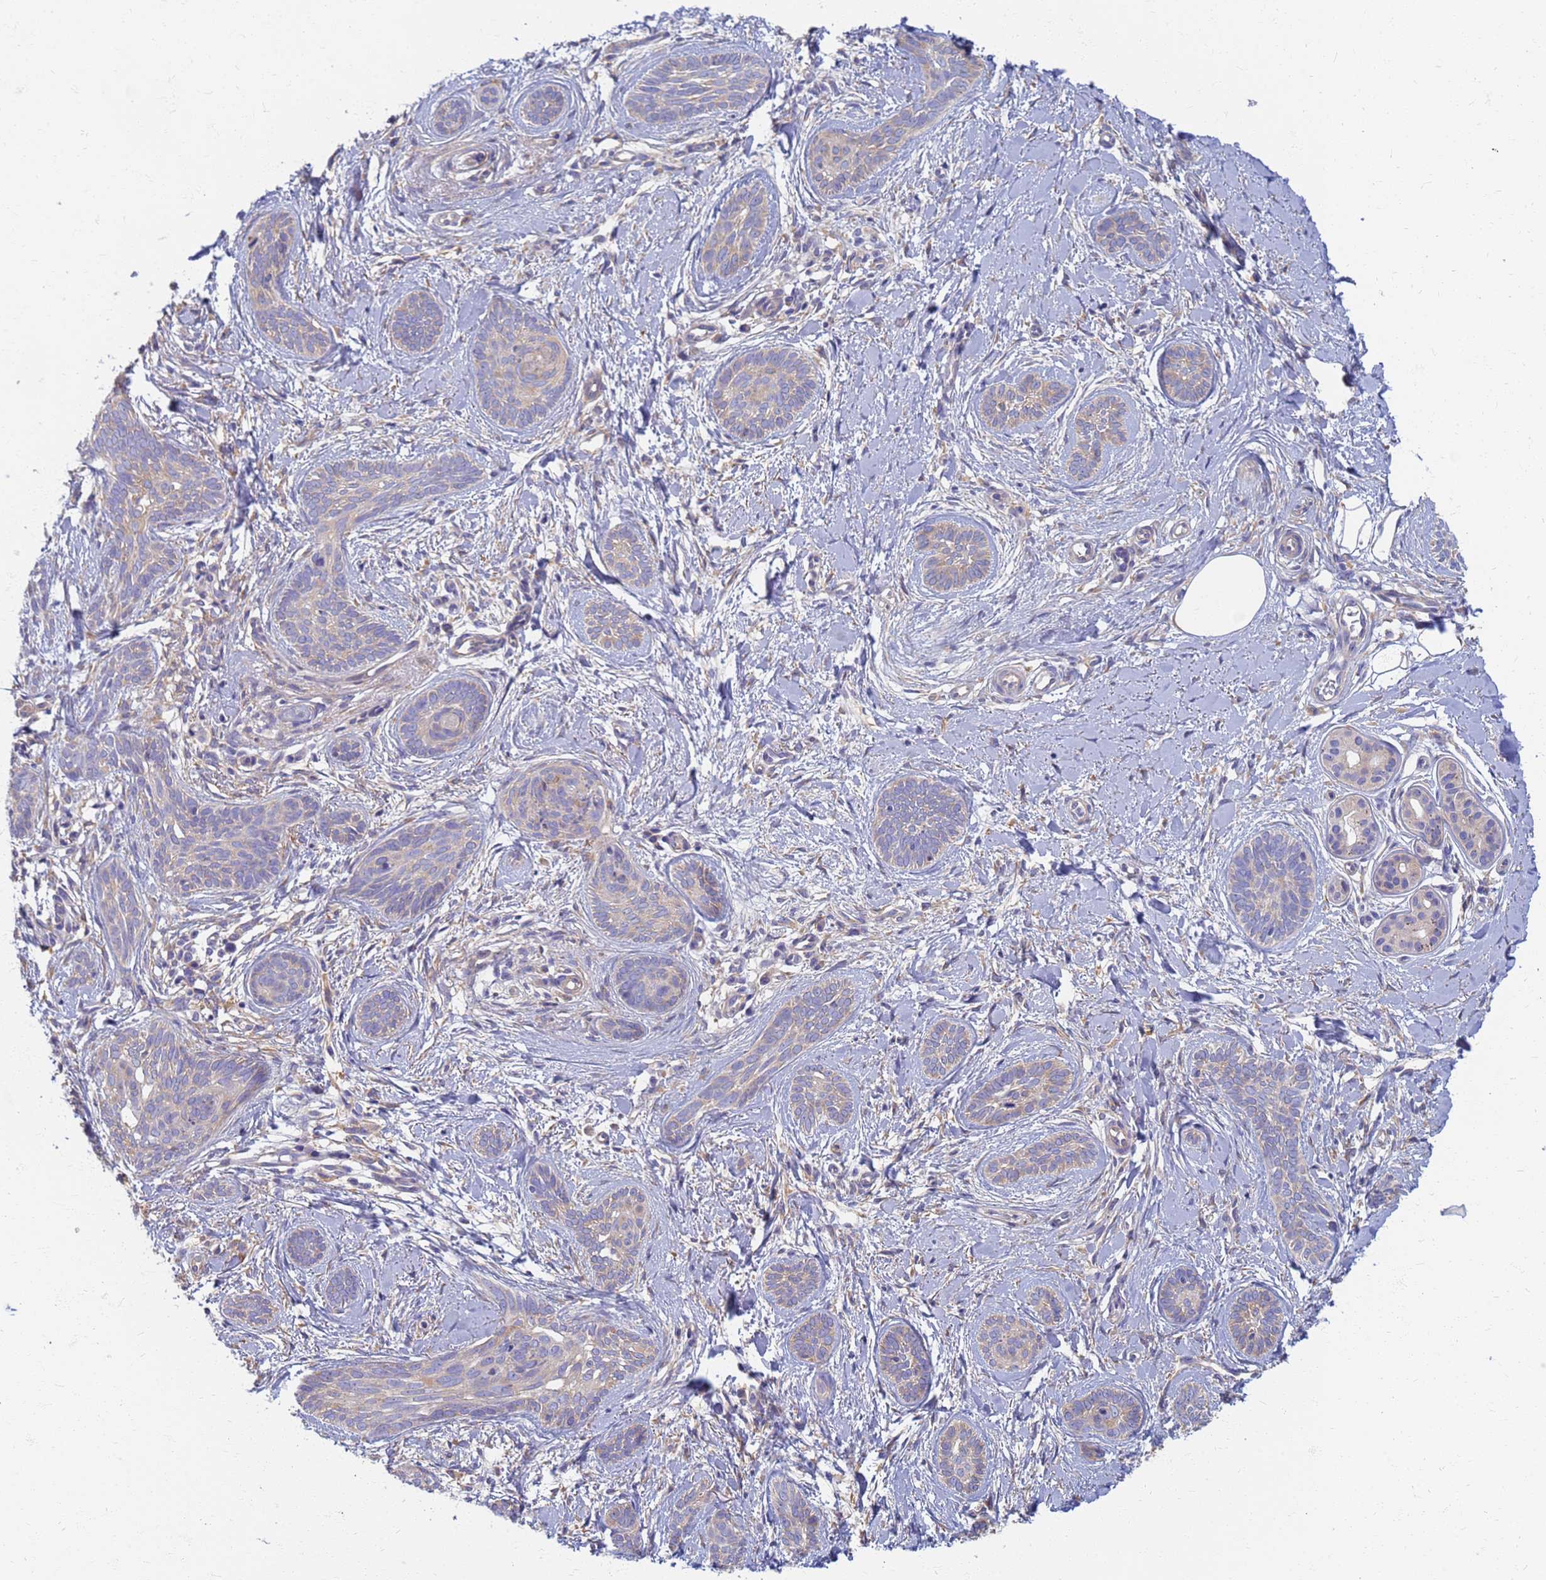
{"staining": {"intensity": "weak", "quantity": "<25%", "location": "cytoplasmic/membranous"}, "tissue": "skin cancer", "cell_type": "Tumor cells", "image_type": "cancer", "snomed": [{"axis": "morphology", "description": "Basal cell carcinoma"}, {"axis": "topography", "description": "Skin"}], "caption": "The photomicrograph demonstrates no significant expression in tumor cells of skin cancer (basal cell carcinoma).", "gene": "EEA1", "patient": {"sex": "female", "age": 81}}